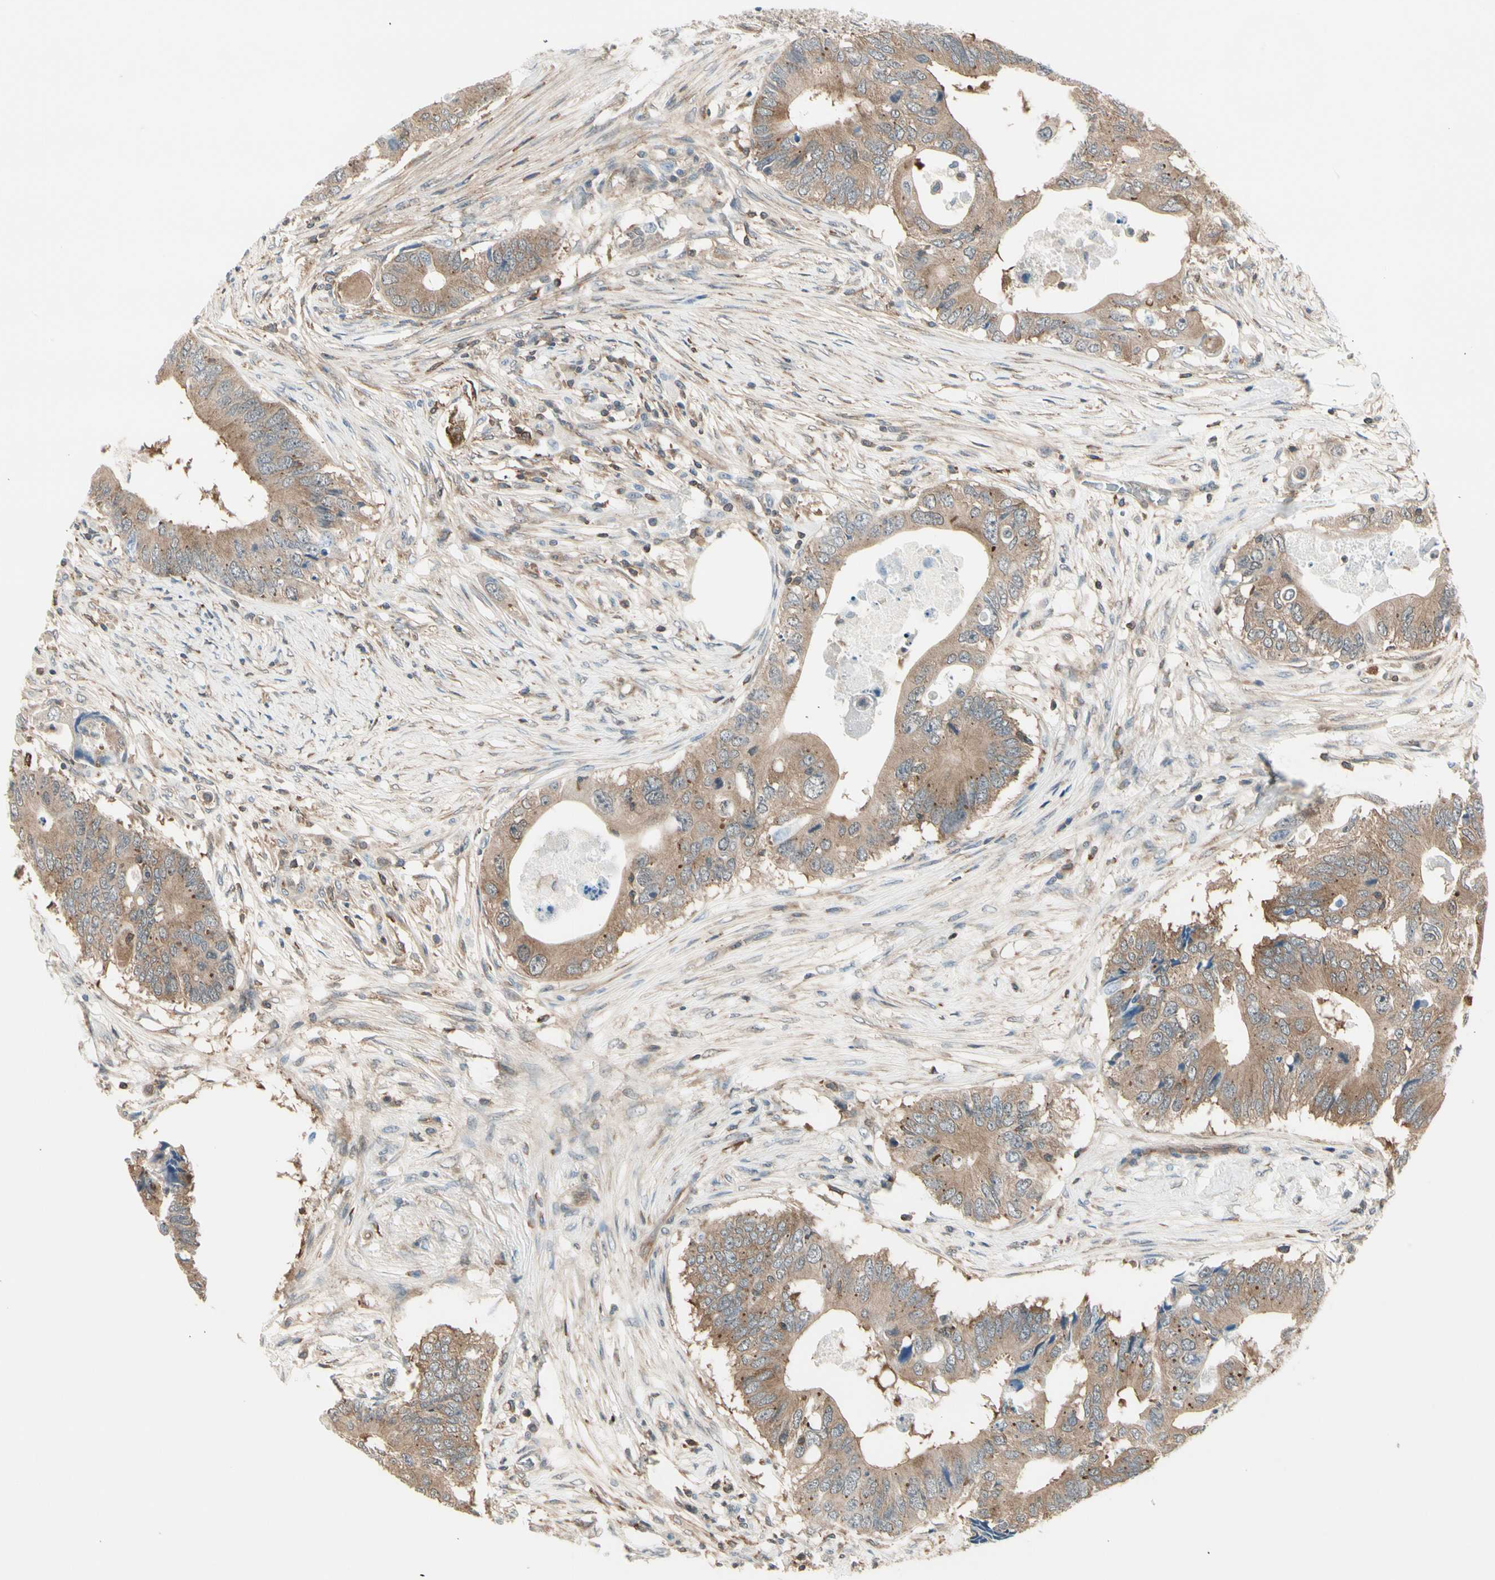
{"staining": {"intensity": "weak", "quantity": ">75%", "location": "cytoplasmic/membranous"}, "tissue": "colorectal cancer", "cell_type": "Tumor cells", "image_type": "cancer", "snomed": [{"axis": "morphology", "description": "Adenocarcinoma, NOS"}, {"axis": "topography", "description": "Colon"}], "caption": "Immunohistochemistry (IHC) image of human colorectal adenocarcinoma stained for a protein (brown), which exhibits low levels of weak cytoplasmic/membranous positivity in about >75% of tumor cells.", "gene": "OXSR1", "patient": {"sex": "male", "age": 71}}